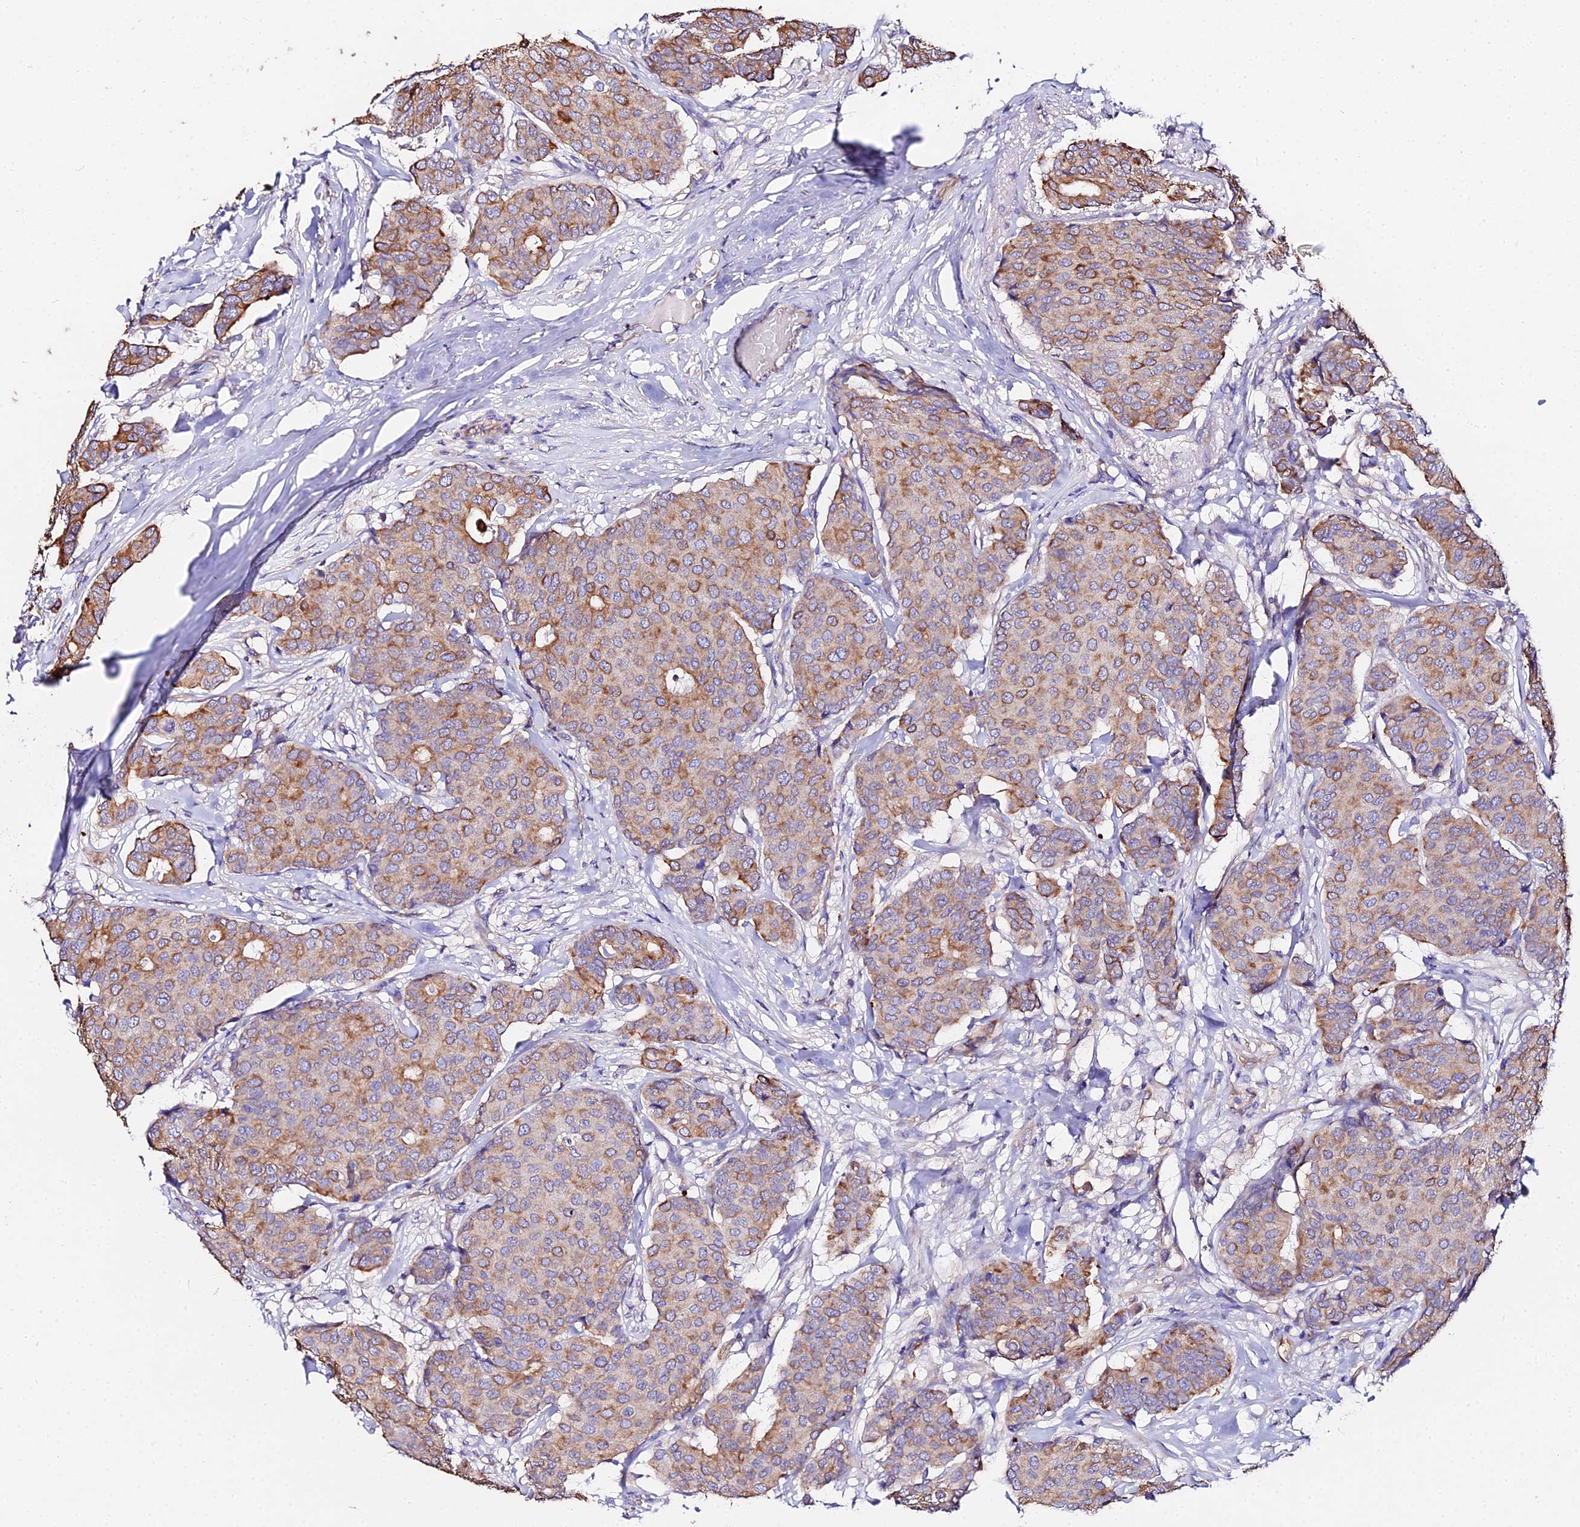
{"staining": {"intensity": "moderate", "quantity": ">75%", "location": "cytoplasmic/membranous"}, "tissue": "breast cancer", "cell_type": "Tumor cells", "image_type": "cancer", "snomed": [{"axis": "morphology", "description": "Duct carcinoma"}, {"axis": "topography", "description": "Breast"}], "caption": "Brown immunohistochemical staining in breast cancer (intraductal carcinoma) reveals moderate cytoplasmic/membranous staining in about >75% of tumor cells.", "gene": "DAW1", "patient": {"sex": "female", "age": 75}}